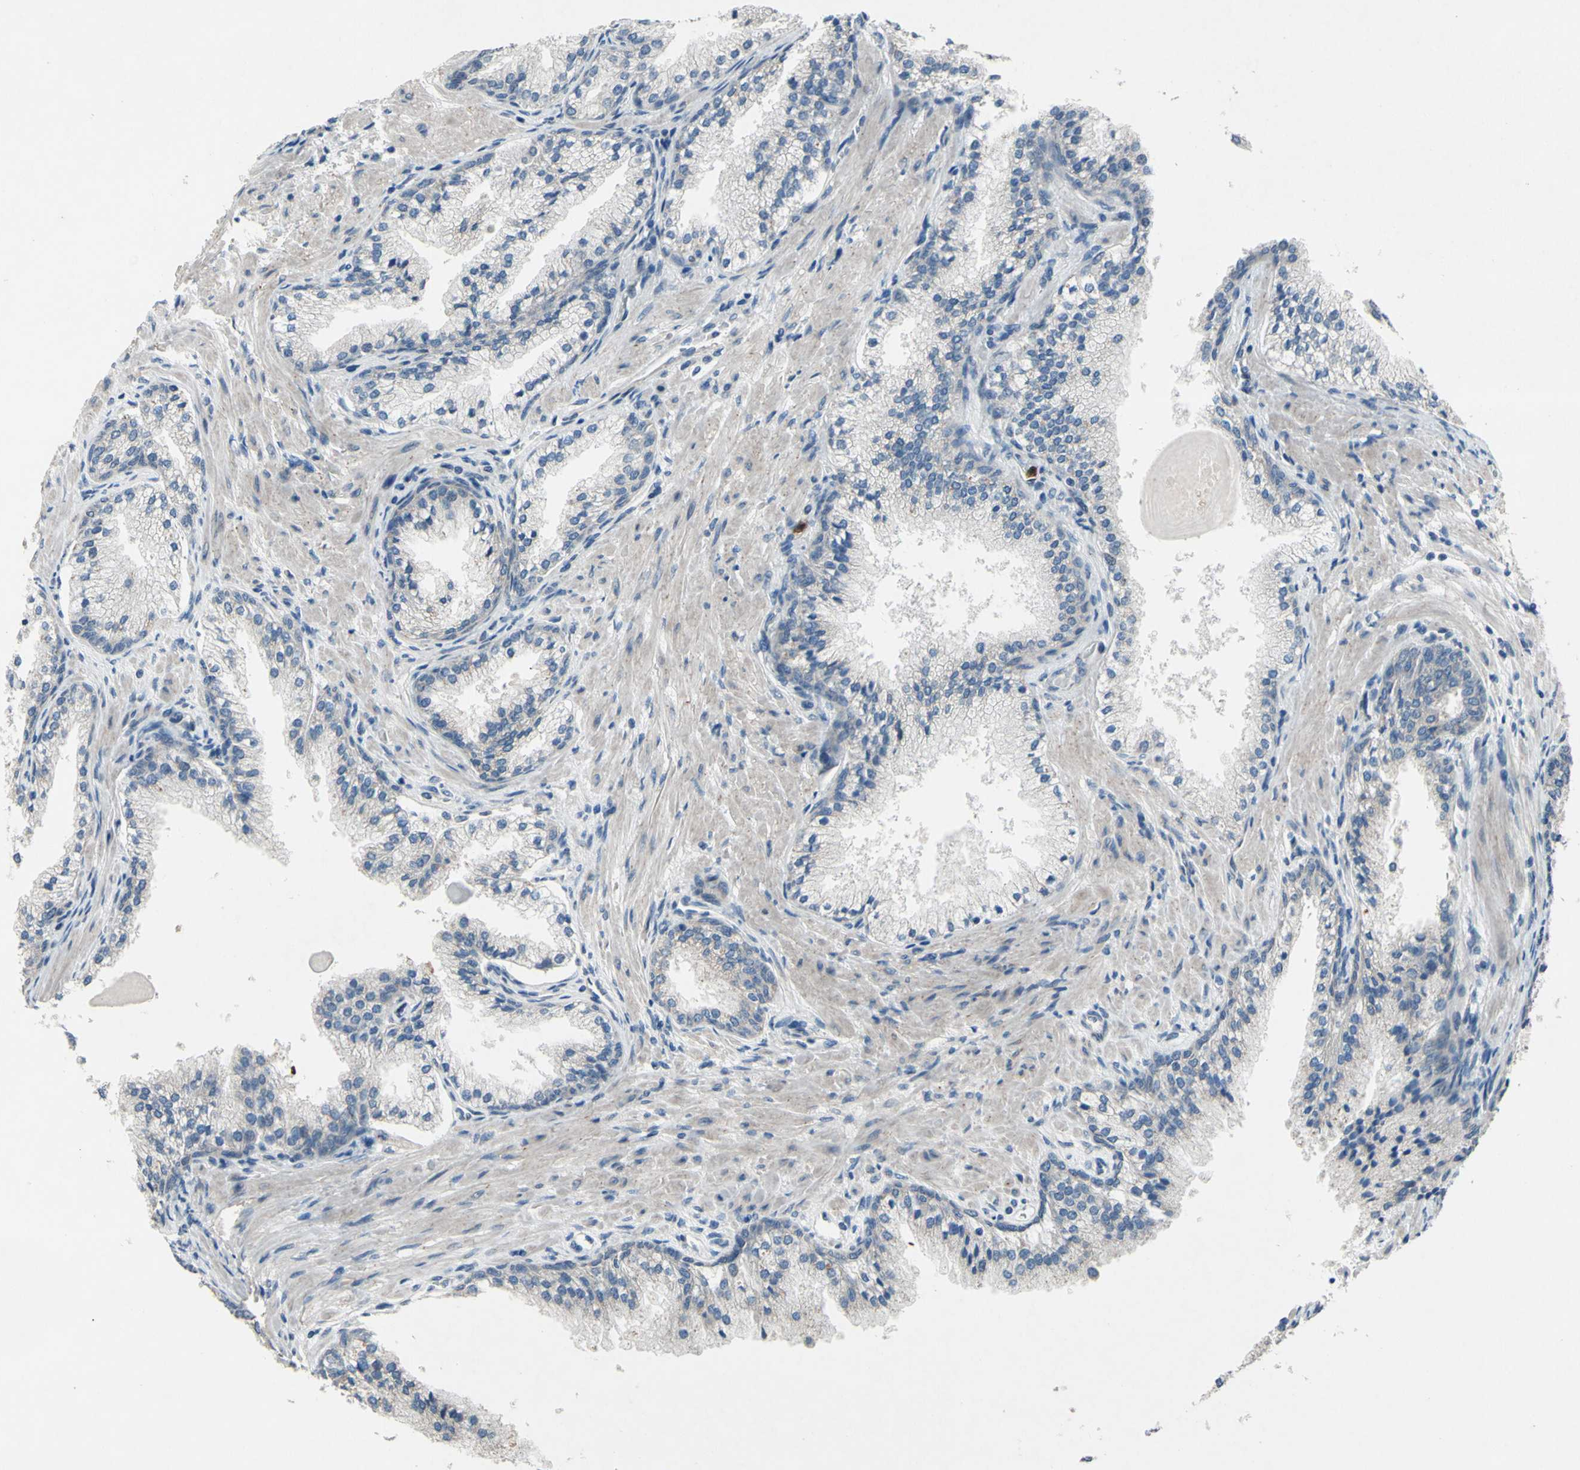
{"staining": {"intensity": "negative", "quantity": "none", "location": "none"}, "tissue": "prostate cancer", "cell_type": "Tumor cells", "image_type": "cancer", "snomed": [{"axis": "morphology", "description": "Adenocarcinoma, High grade"}, {"axis": "topography", "description": "Prostate"}], "caption": "High power microscopy micrograph of an immunohistochemistry image of prostate cancer, revealing no significant expression in tumor cells.", "gene": "GRAMD2B", "patient": {"sex": "male", "age": 58}}